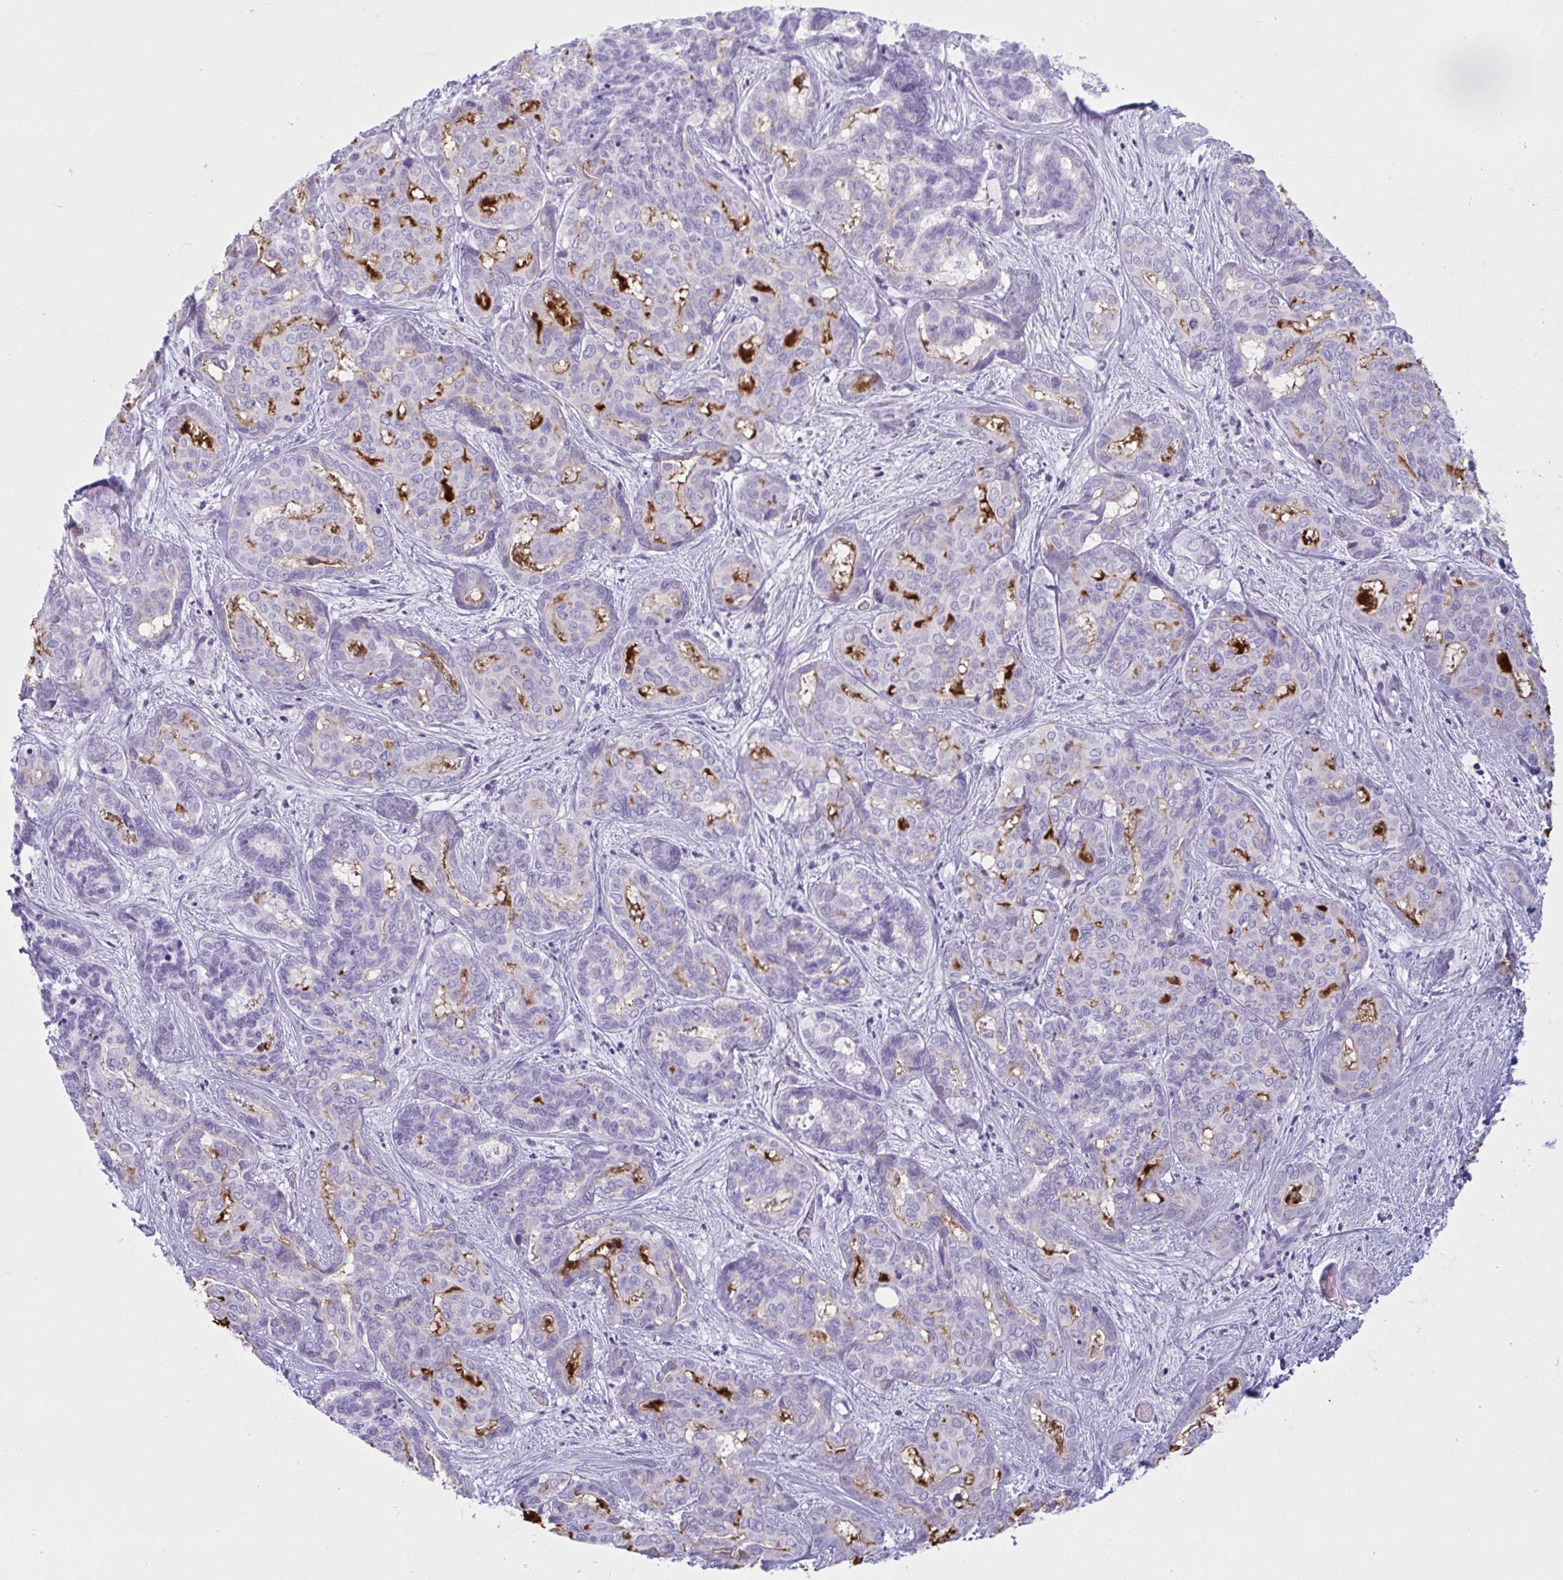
{"staining": {"intensity": "moderate", "quantity": "<25%", "location": "cytoplasmic/membranous"}, "tissue": "liver cancer", "cell_type": "Tumor cells", "image_type": "cancer", "snomed": [{"axis": "morphology", "description": "Cholangiocarcinoma"}, {"axis": "topography", "description": "Liver"}], "caption": "This is an image of immunohistochemistry staining of liver cancer, which shows moderate staining in the cytoplasmic/membranous of tumor cells.", "gene": "BBS1", "patient": {"sex": "female", "age": 64}}